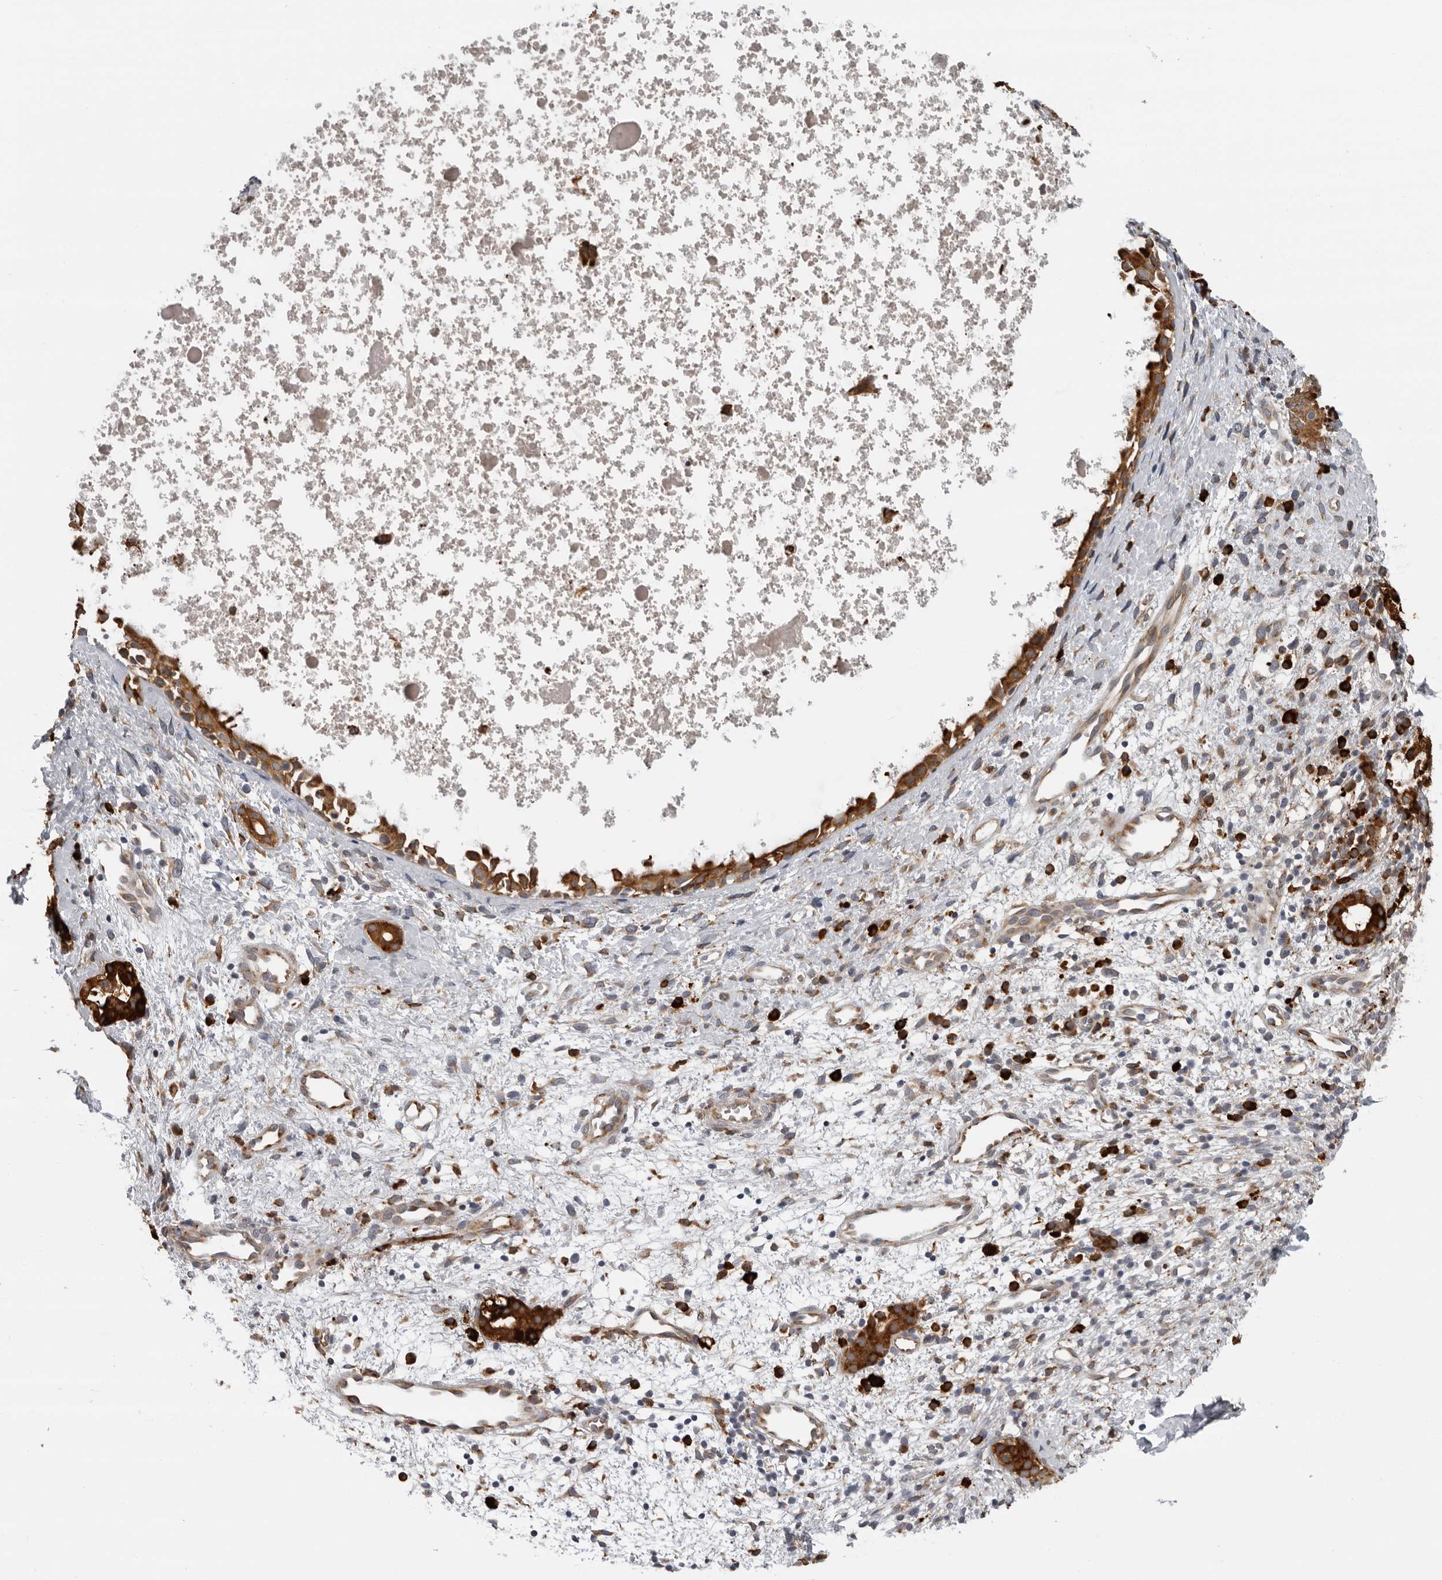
{"staining": {"intensity": "strong", "quantity": ">75%", "location": "cytoplasmic/membranous"}, "tissue": "nasopharynx", "cell_type": "Respiratory epithelial cells", "image_type": "normal", "snomed": [{"axis": "morphology", "description": "Normal tissue, NOS"}, {"axis": "topography", "description": "Nasopharynx"}], "caption": "Immunohistochemistry (IHC) (DAB) staining of unremarkable nasopharynx exhibits strong cytoplasmic/membranous protein expression in about >75% of respiratory epithelial cells. Nuclei are stained in blue.", "gene": "ALPK2", "patient": {"sex": "male", "age": 22}}